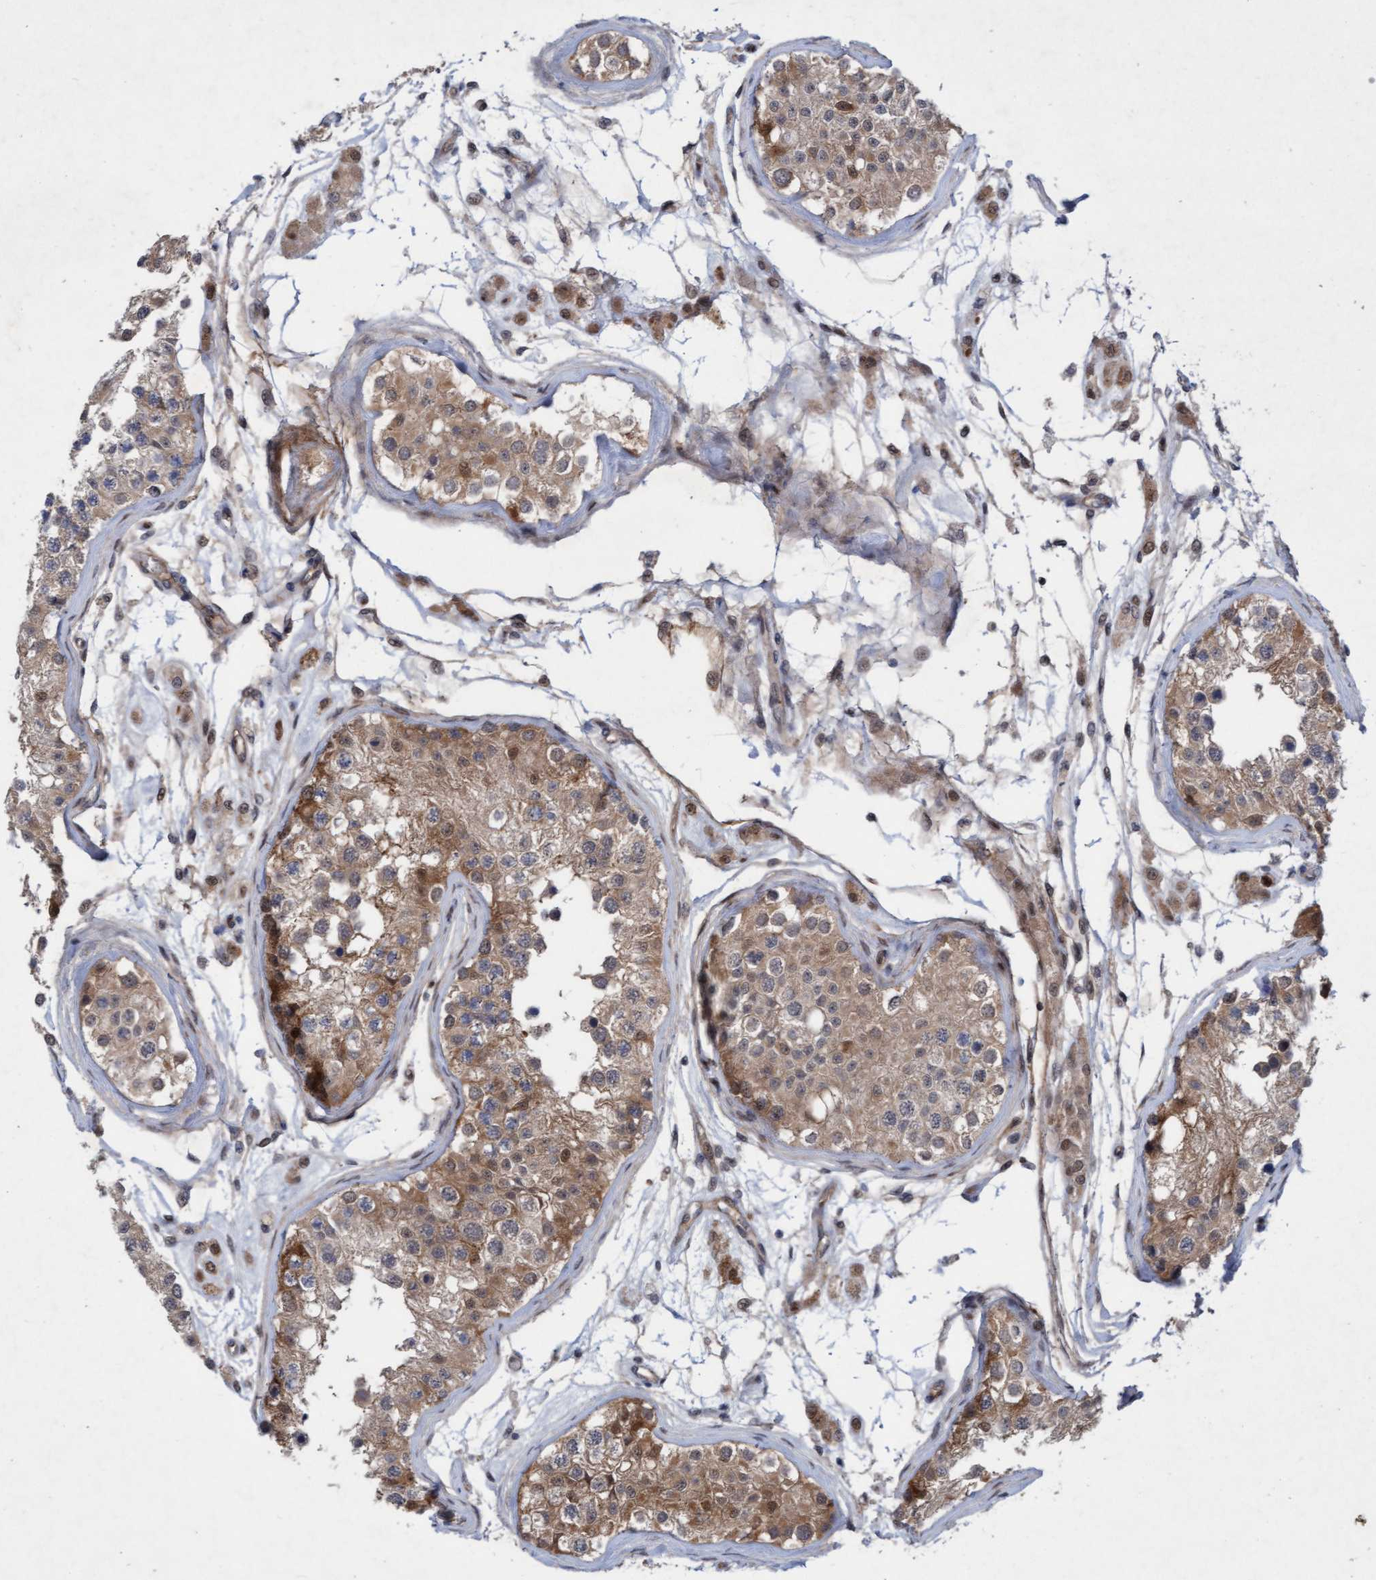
{"staining": {"intensity": "moderate", "quantity": "25%-75%", "location": "cytoplasmic/membranous"}, "tissue": "testis", "cell_type": "Cells in seminiferous ducts", "image_type": "normal", "snomed": [{"axis": "morphology", "description": "Normal tissue, NOS"}, {"axis": "morphology", "description": "Adenocarcinoma, metastatic, NOS"}, {"axis": "topography", "description": "Testis"}], "caption": "The micrograph demonstrates a brown stain indicating the presence of a protein in the cytoplasmic/membranous of cells in seminiferous ducts in testis.", "gene": "RAP1GAP2", "patient": {"sex": "male", "age": 26}}